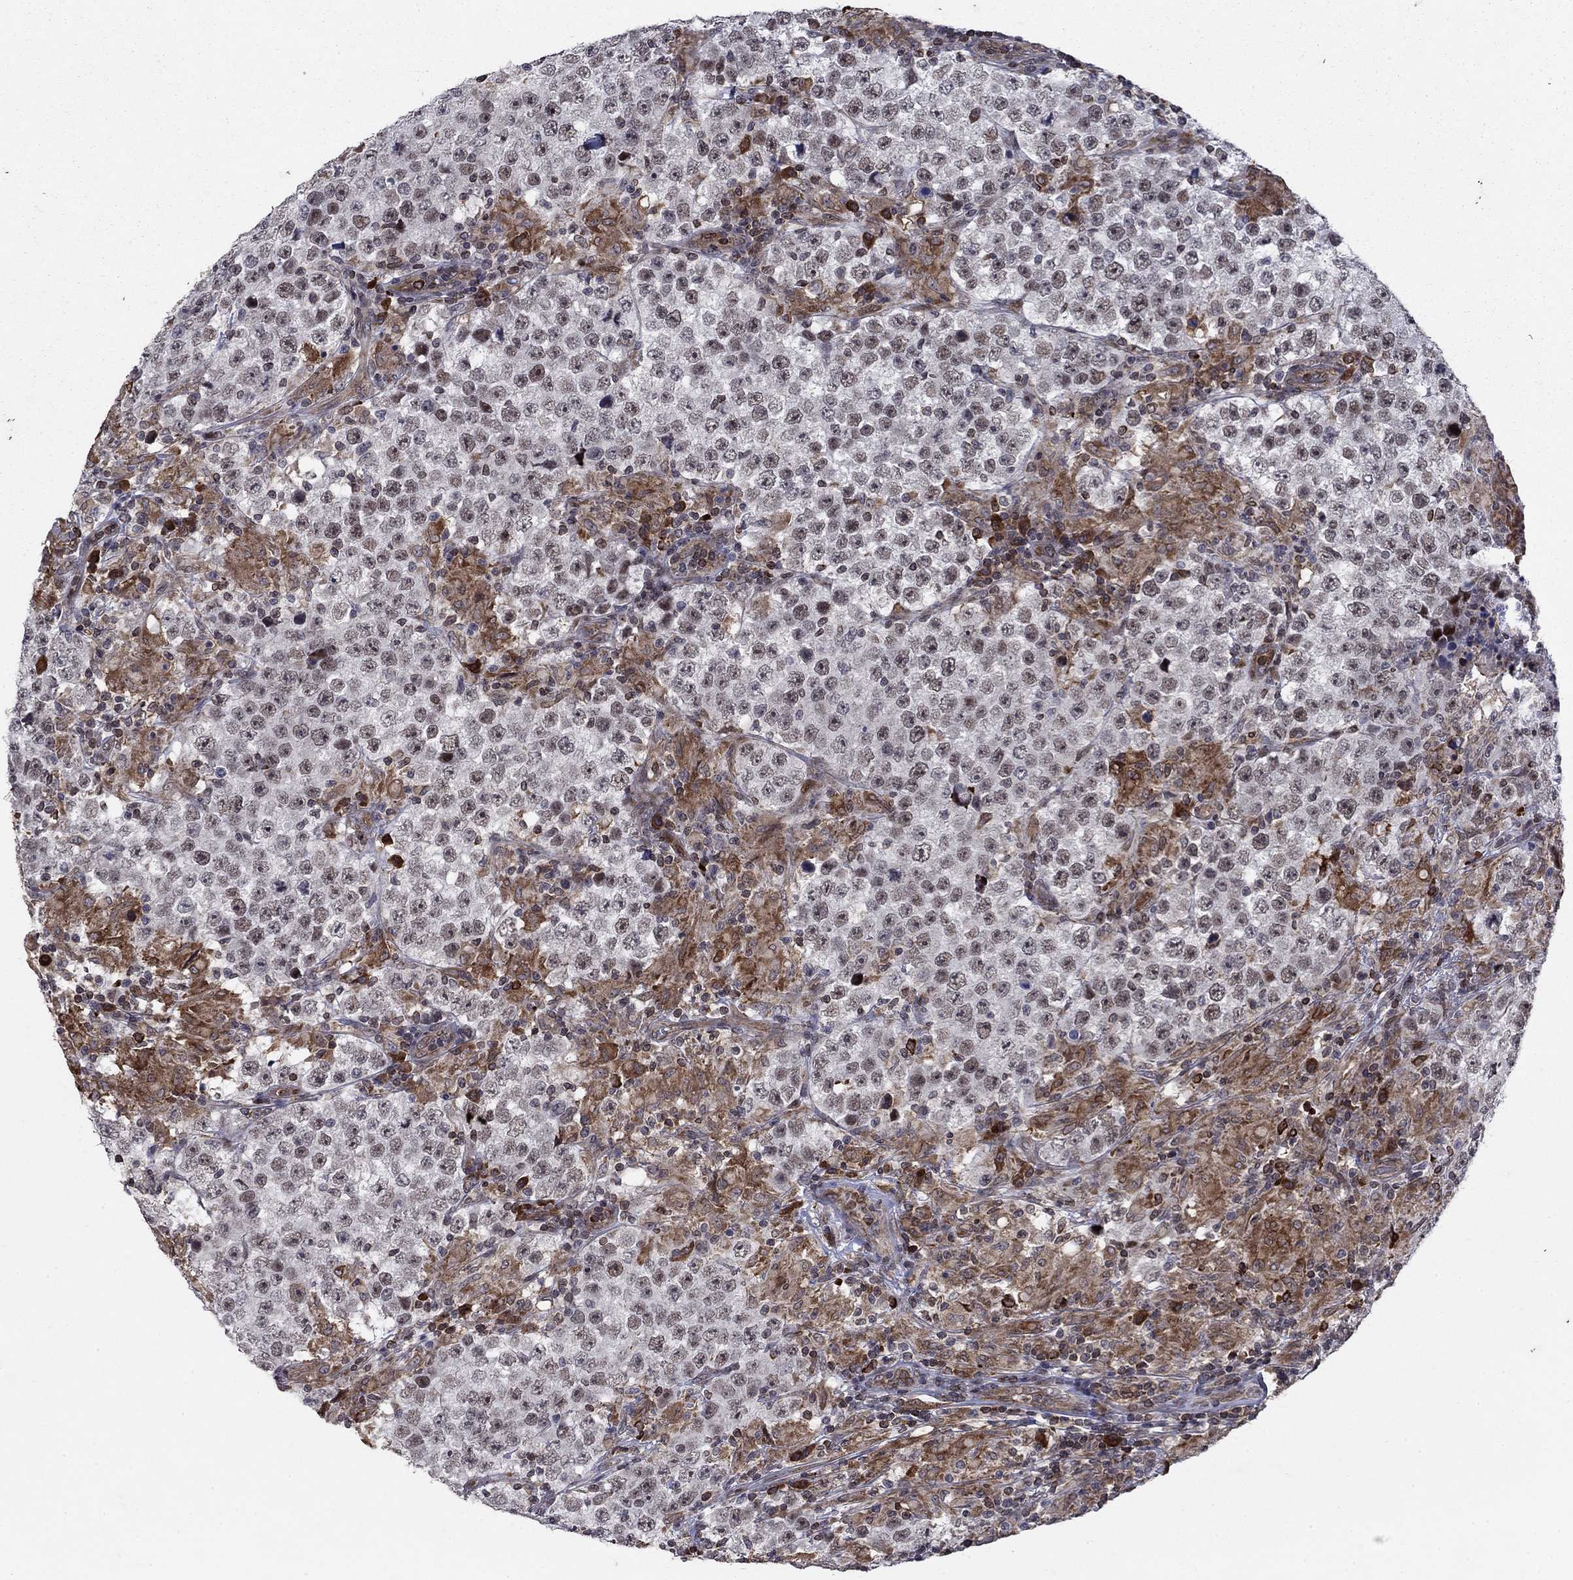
{"staining": {"intensity": "negative", "quantity": "none", "location": "none"}, "tissue": "testis cancer", "cell_type": "Tumor cells", "image_type": "cancer", "snomed": [{"axis": "morphology", "description": "Seminoma, NOS"}, {"axis": "morphology", "description": "Carcinoma, Embryonal, NOS"}, {"axis": "topography", "description": "Testis"}], "caption": "The photomicrograph demonstrates no significant expression in tumor cells of testis cancer.", "gene": "DHRS7", "patient": {"sex": "male", "age": 41}}